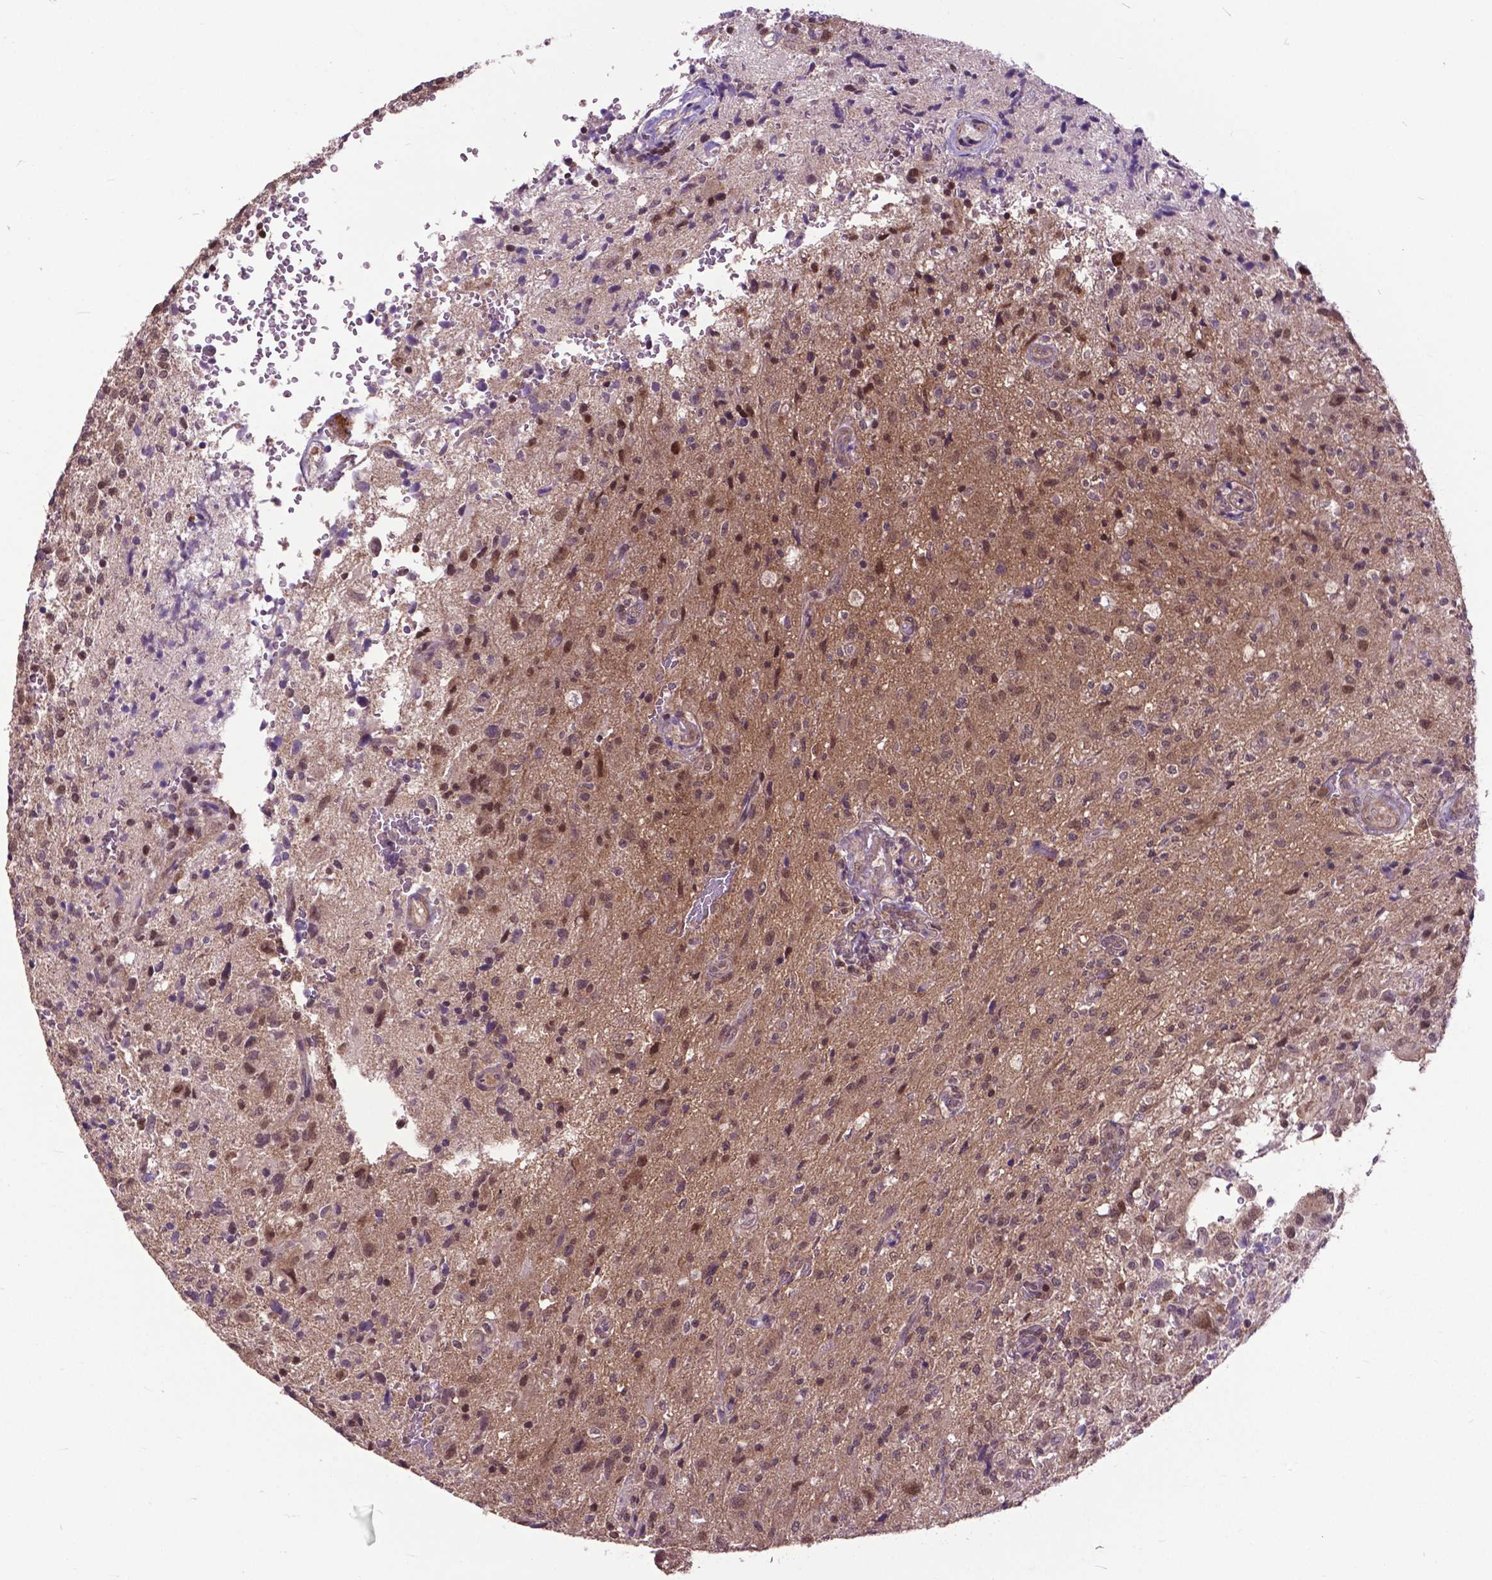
{"staining": {"intensity": "moderate", "quantity": "25%-75%", "location": "nuclear"}, "tissue": "glioma", "cell_type": "Tumor cells", "image_type": "cancer", "snomed": [{"axis": "morphology", "description": "Glioma, malignant, High grade"}, {"axis": "topography", "description": "Brain"}], "caption": "Brown immunohistochemical staining in human malignant glioma (high-grade) shows moderate nuclear staining in about 25%-75% of tumor cells.", "gene": "OTUB1", "patient": {"sex": "male", "age": 68}}